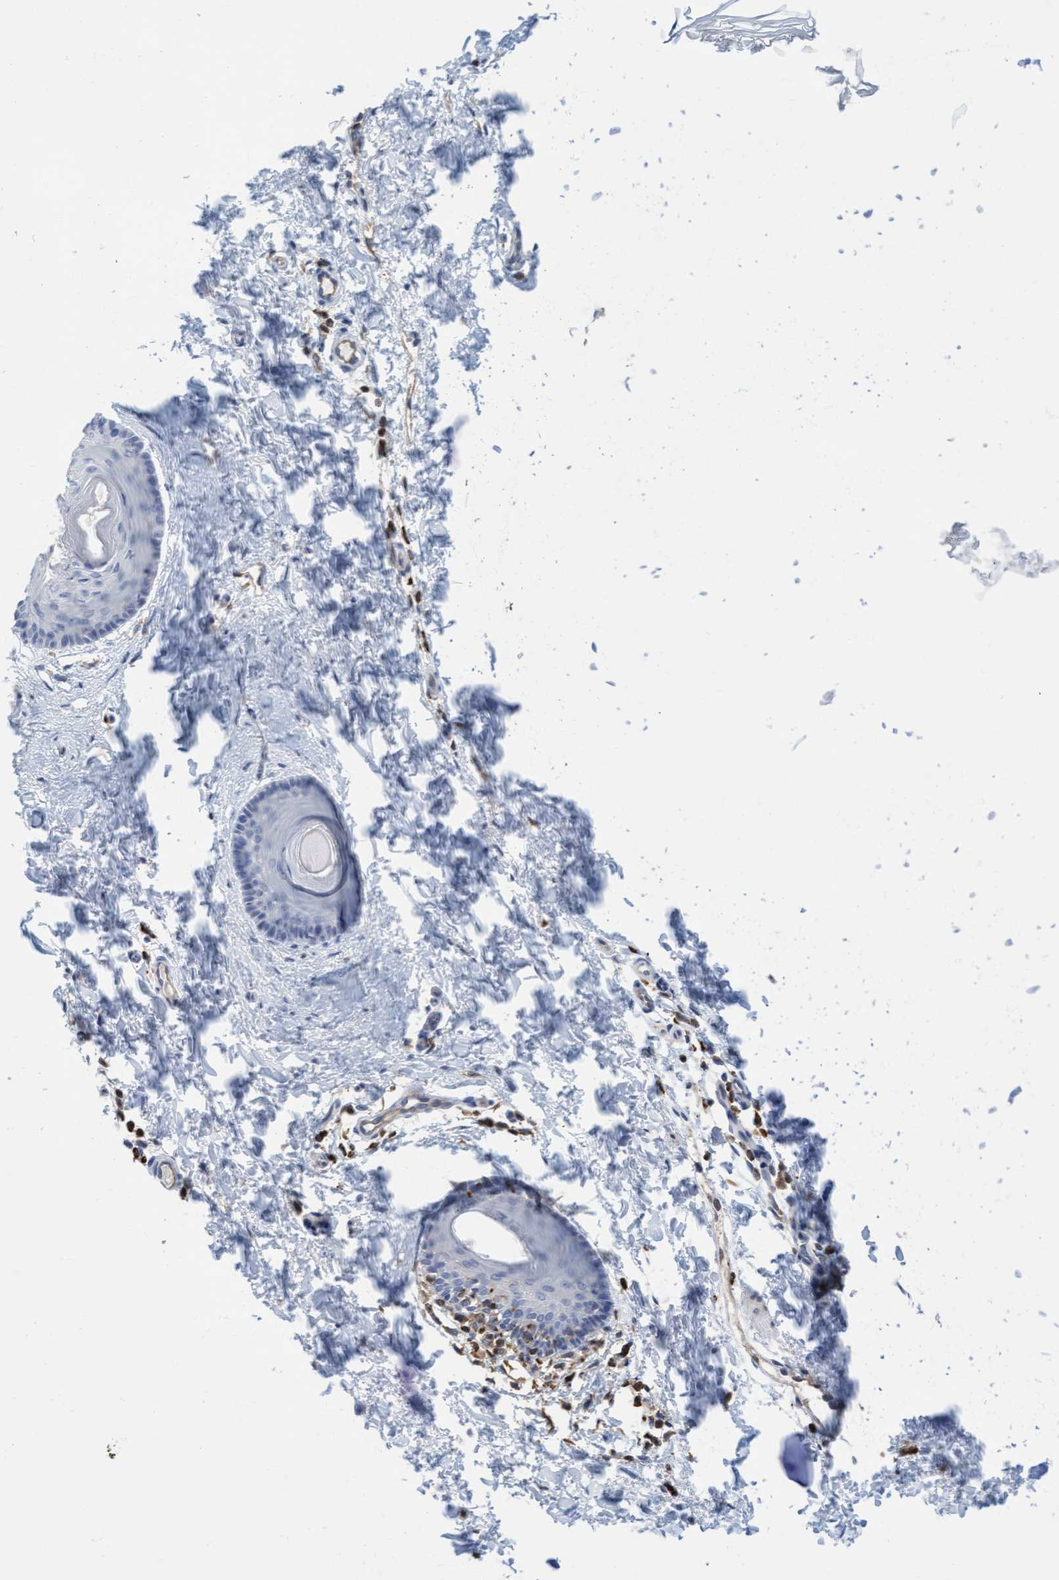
{"staining": {"intensity": "moderate", "quantity": "25%-75%", "location": "cytoplasmic/membranous"}, "tissue": "skin", "cell_type": "Fibroblasts", "image_type": "normal", "snomed": [{"axis": "morphology", "description": "Normal tissue, NOS"}, {"axis": "topography", "description": "Skin"}], "caption": "IHC image of benign human skin stained for a protein (brown), which shows medium levels of moderate cytoplasmic/membranous staining in about 25%-75% of fibroblasts.", "gene": "FNBP1", "patient": {"sex": "female", "age": 27}}